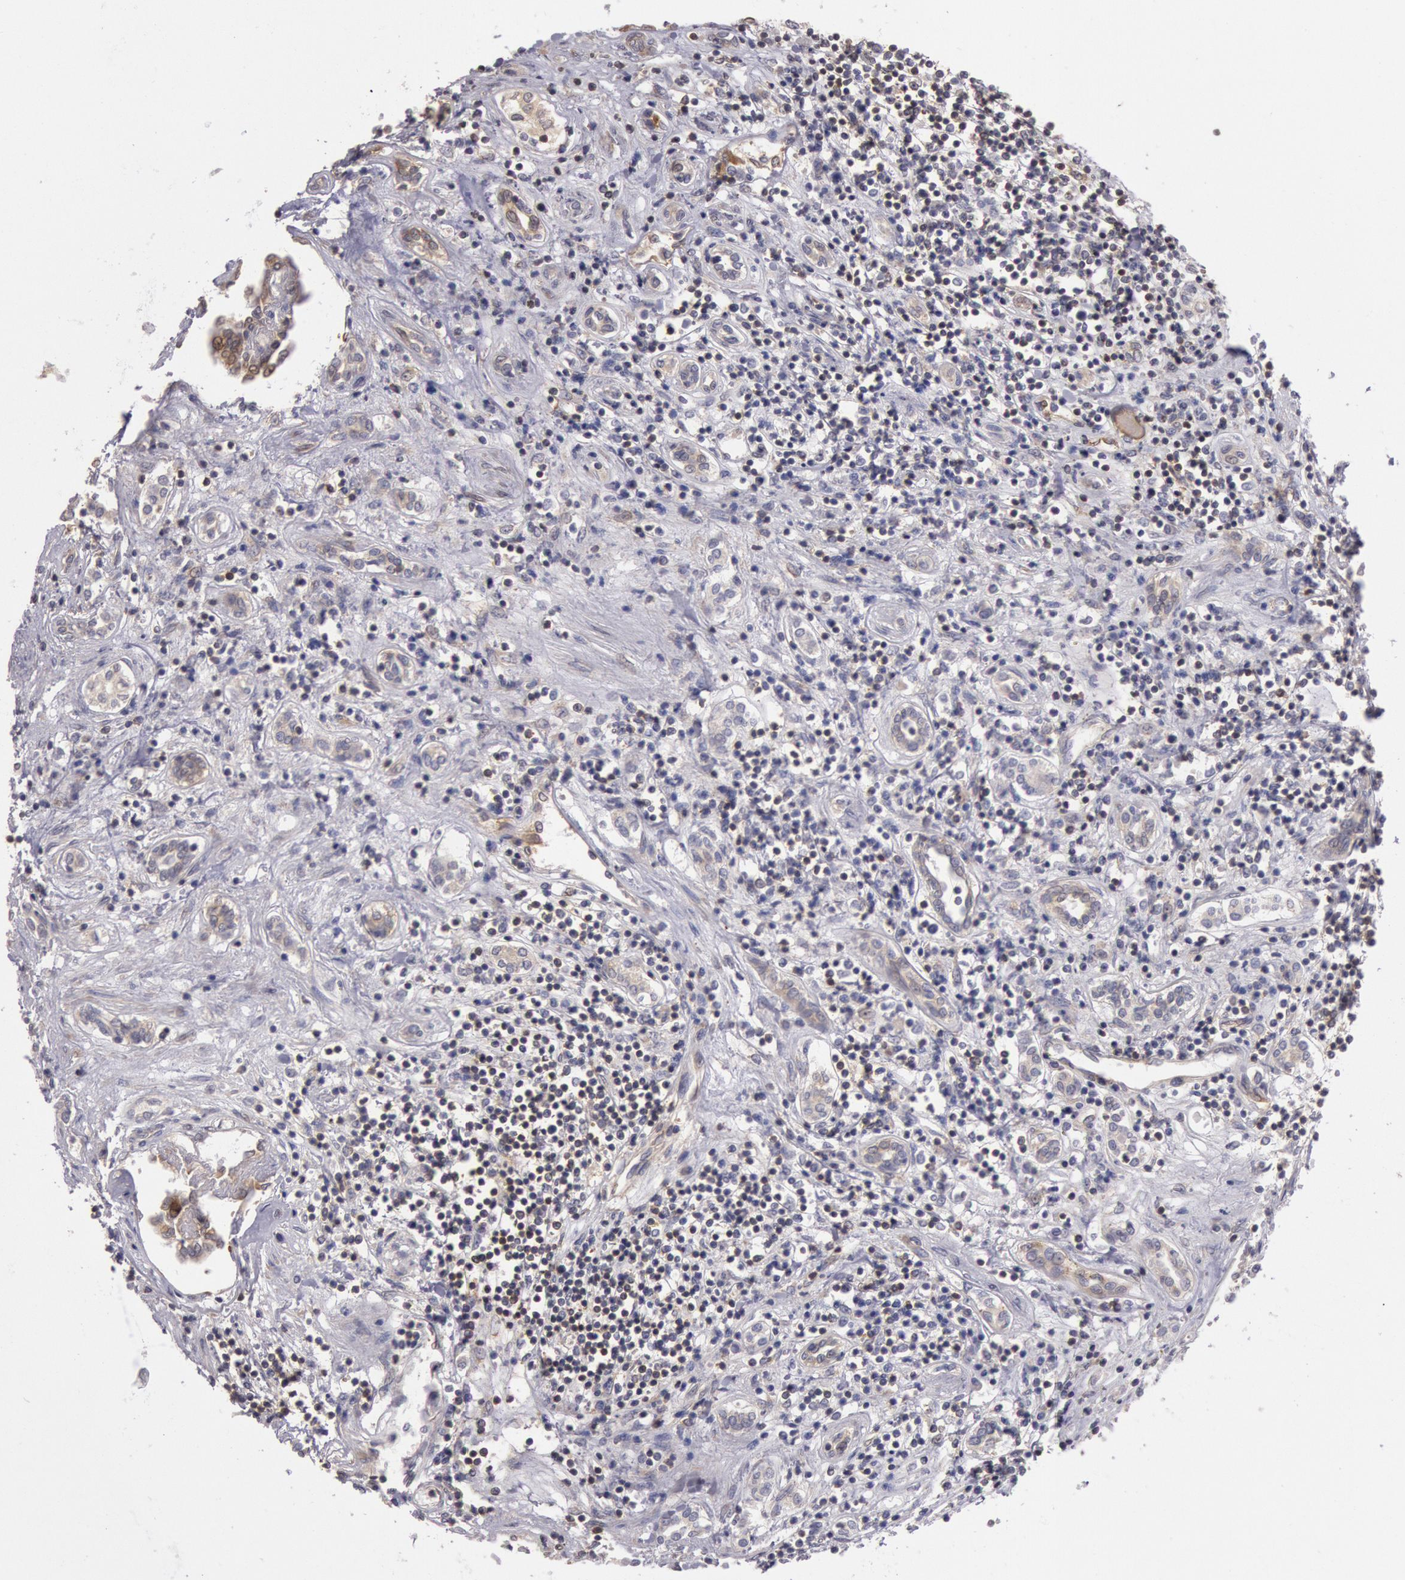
{"staining": {"intensity": "weak", "quantity": "<25%", "location": "cytoplasmic/membranous"}, "tissue": "renal cancer", "cell_type": "Tumor cells", "image_type": "cancer", "snomed": [{"axis": "morphology", "description": "Adenocarcinoma, NOS"}, {"axis": "topography", "description": "Kidney"}], "caption": "This is a image of IHC staining of renal adenocarcinoma, which shows no staining in tumor cells. The staining was performed using DAB to visualize the protein expression in brown, while the nuclei were stained in blue with hematoxylin (Magnification: 20x).", "gene": "NMT2", "patient": {"sex": "male", "age": 57}}